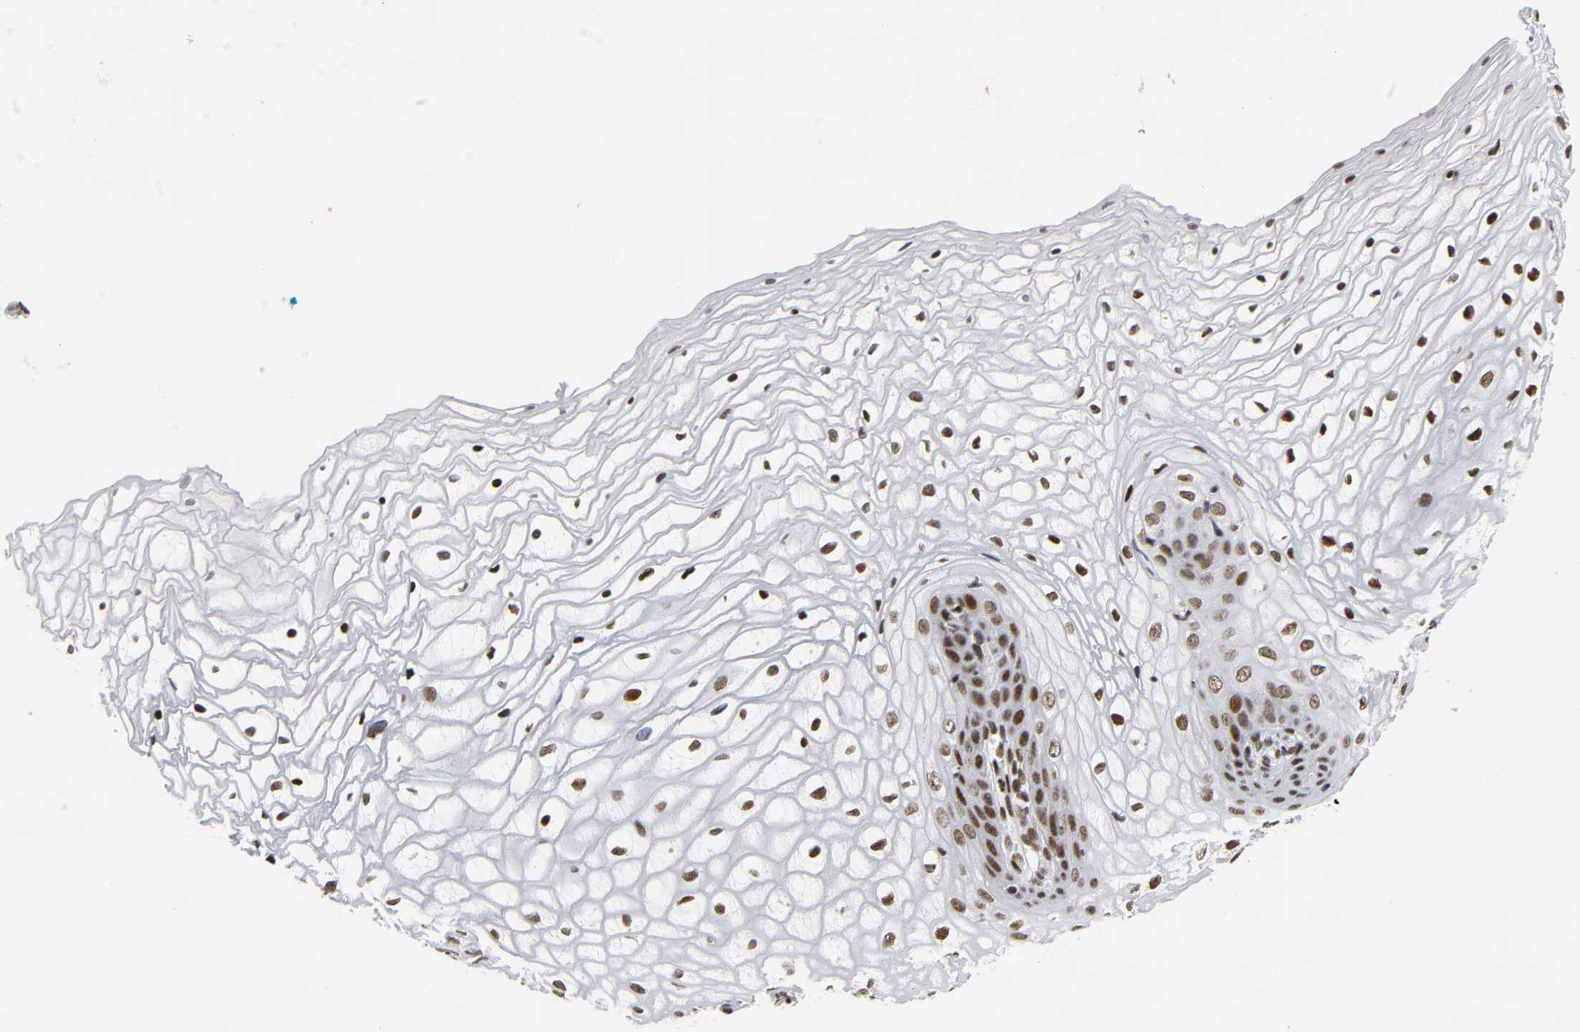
{"staining": {"intensity": "strong", "quantity": ">75%", "location": "nuclear"}, "tissue": "vagina", "cell_type": "Squamous epithelial cells", "image_type": "normal", "snomed": [{"axis": "morphology", "description": "Normal tissue, NOS"}, {"axis": "topography", "description": "Vagina"}], "caption": "An immunohistochemistry photomicrograph of unremarkable tissue is shown. Protein staining in brown labels strong nuclear positivity in vagina within squamous epithelial cells.", "gene": "CREBBP", "patient": {"sex": "female", "age": 34}}